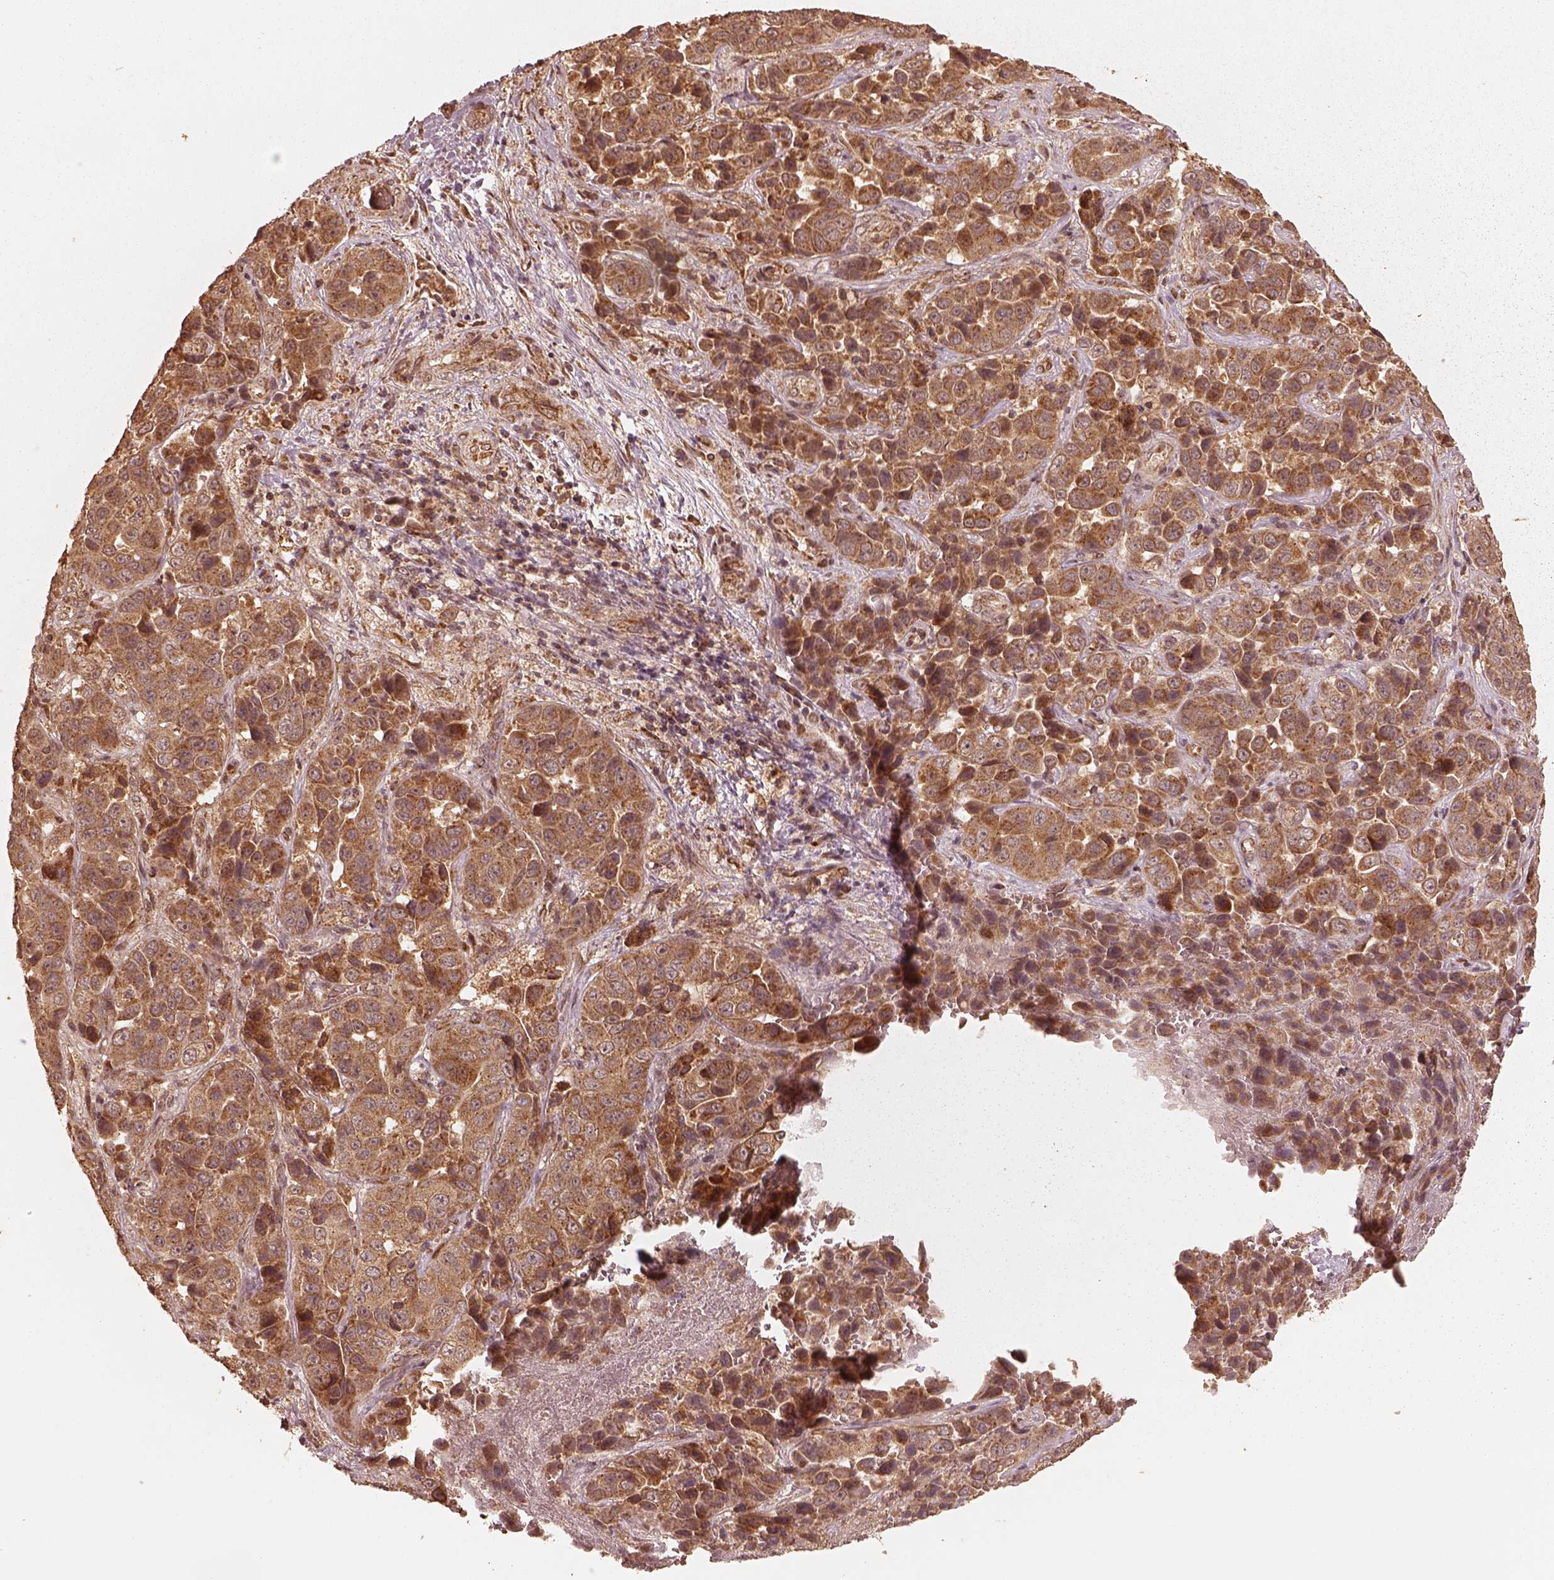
{"staining": {"intensity": "moderate", "quantity": ">75%", "location": "cytoplasmic/membranous"}, "tissue": "liver cancer", "cell_type": "Tumor cells", "image_type": "cancer", "snomed": [{"axis": "morphology", "description": "Cholangiocarcinoma"}, {"axis": "topography", "description": "Liver"}], "caption": "Immunohistochemical staining of liver cancer exhibits medium levels of moderate cytoplasmic/membranous protein positivity in approximately >75% of tumor cells. The protein of interest is shown in brown color, while the nuclei are stained blue.", "gene": "DNAJC25", "patient": {"sex": "female", "age": 52}}